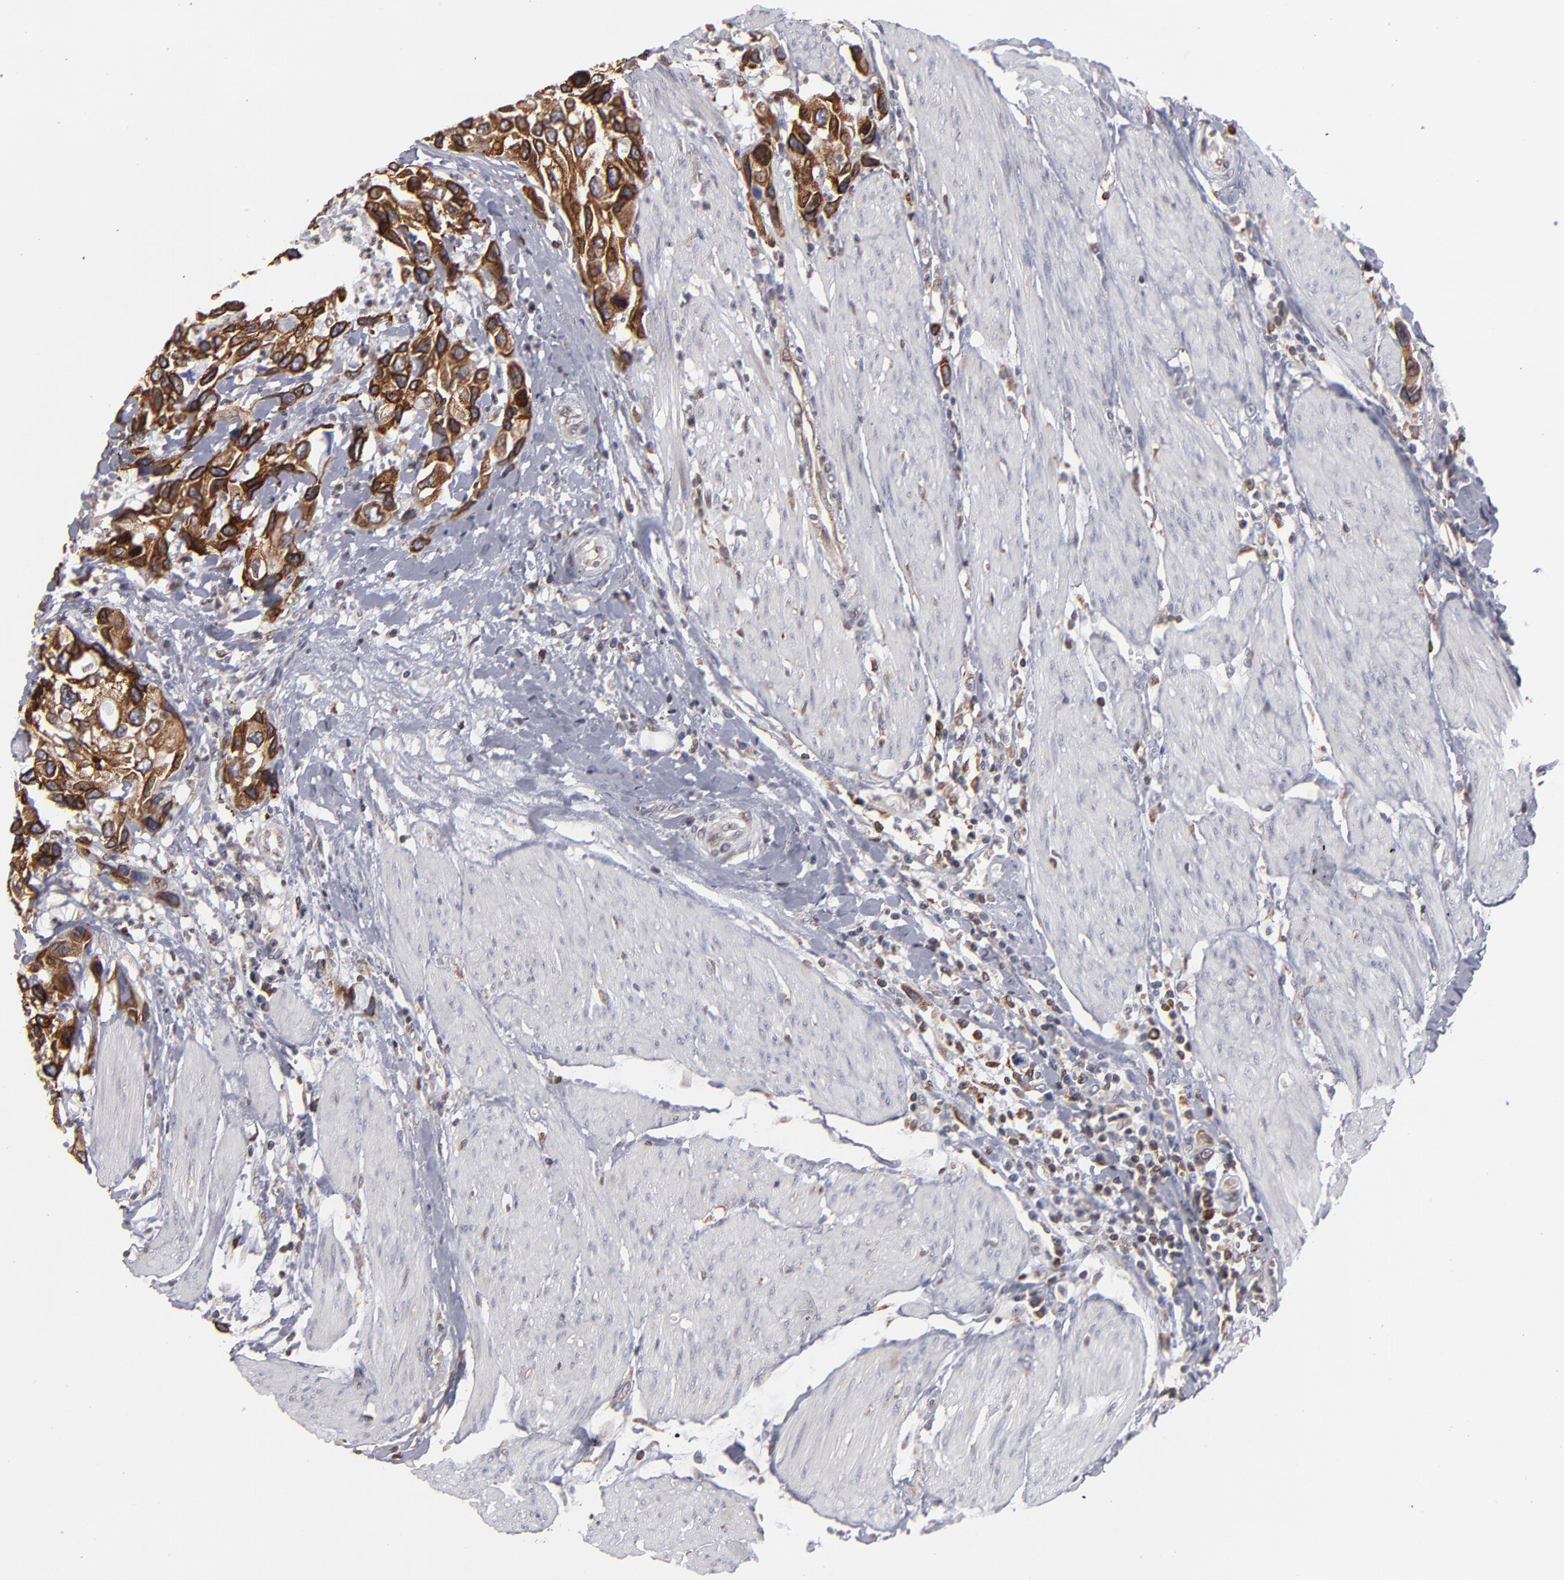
{"staining": {"intensity": "strong", "quantity": ">75%", "location": "cytoplasmic/membranous"}, "tissue": "urothelial cancer", "cell_type": "Tumor cells", "image_type": "cancer", "snomed": [{"axis": "morphology", "description": "Urothelial carcinoma, High grade"}, {"axis": "topography", "description": "Urinary bladder"}], "caption": "Tumor cells reveal strong cytoplasmic/membranous positivity in approximately >75% of cells in high-grade urothelial carcinoma.", "gene": "TMX1", "patient": {"sex": "male", "age": 66}}